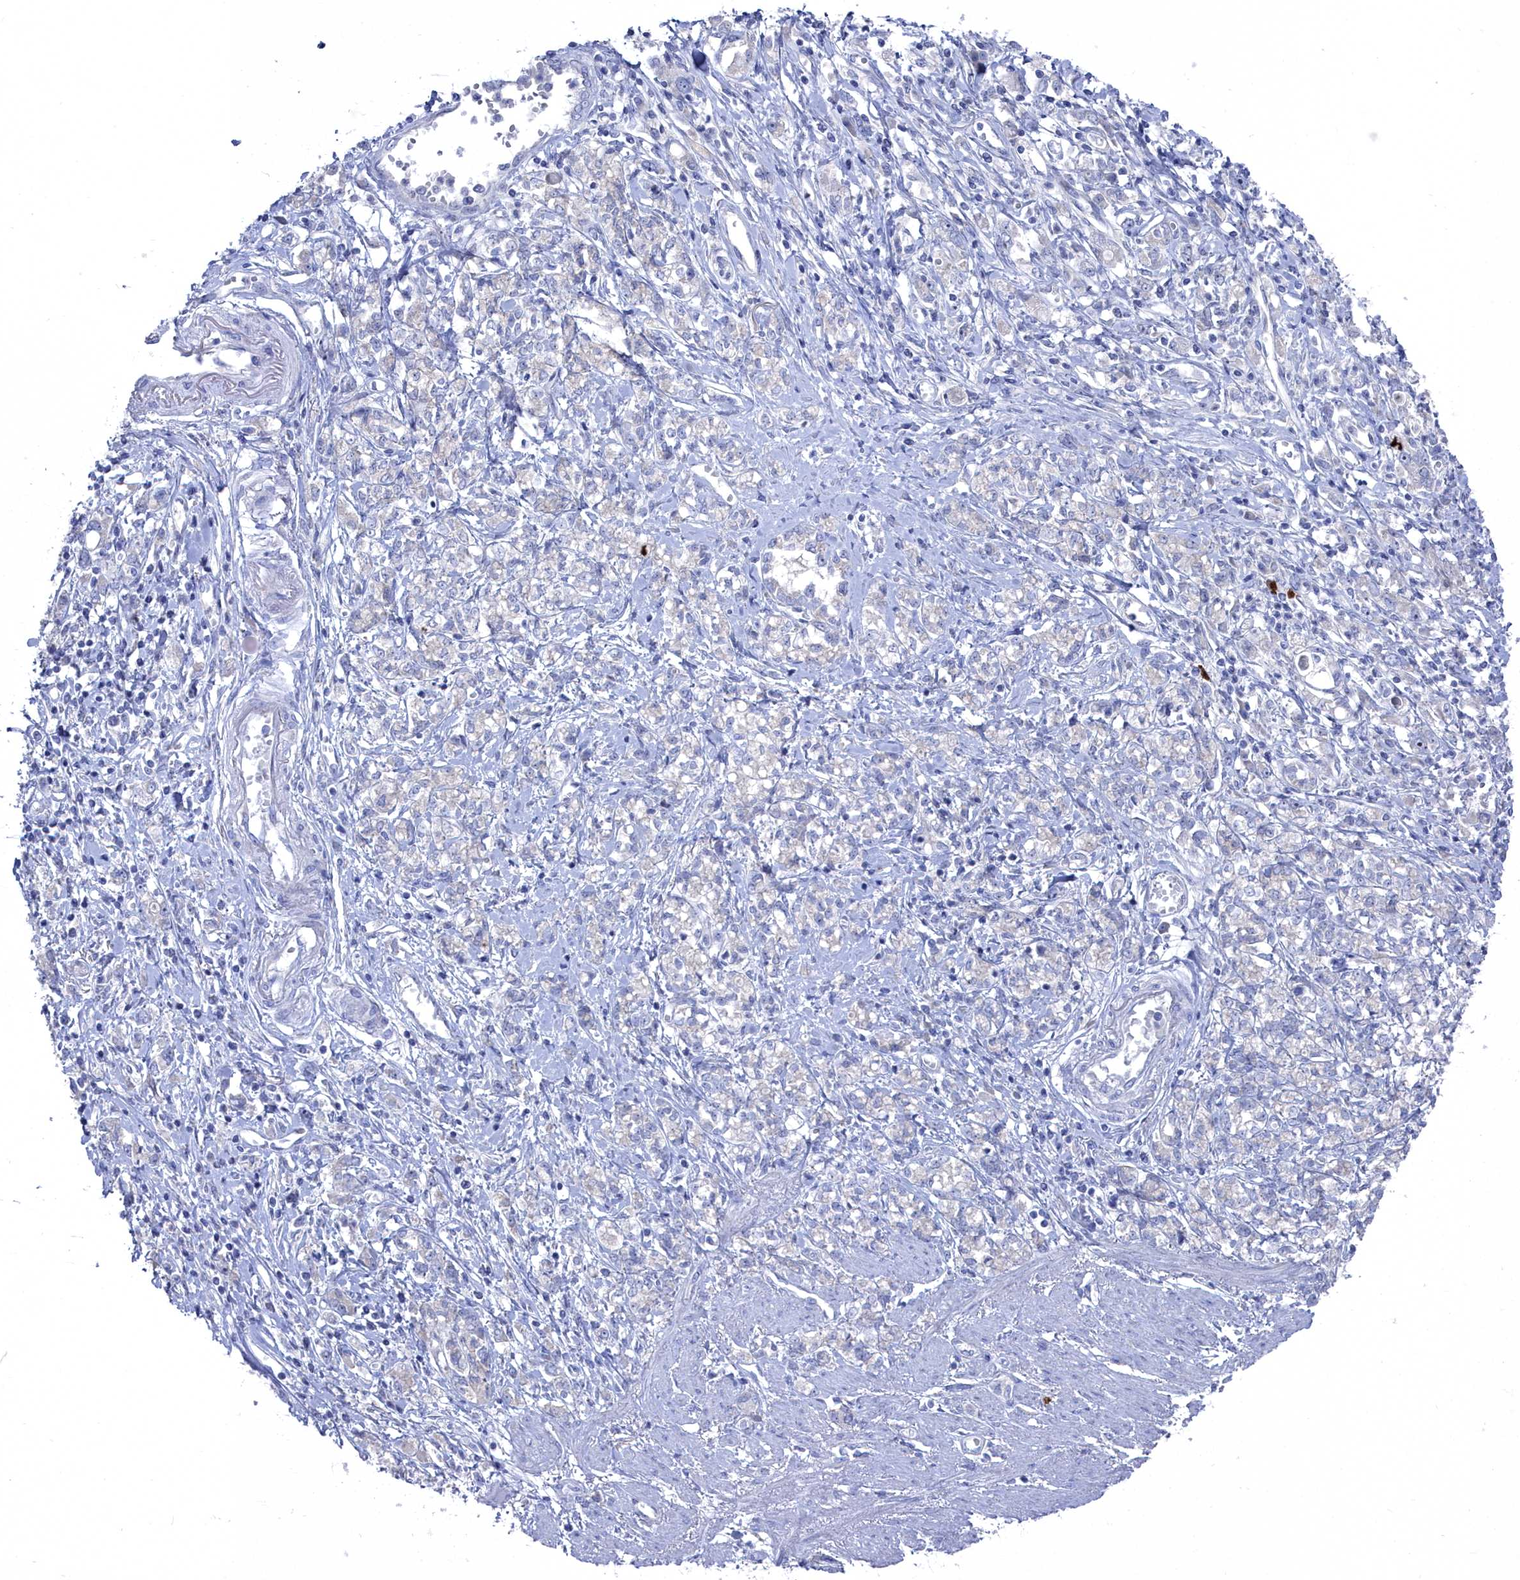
{"staining": {"intensity": "negative", "quantity": "none", "location": "none"}, "tissue": "stomach cancer", "cell_type": "Tumor cells", "image_type": "cancer", "snomed": [{"axis": "morphology", "description": "Adenocarcinoma, NOS"}, {"axis": "topography", "description": "Stomach"}], "caption": "There is no significant staining in tumor cells of stomach adenocarcinoma. The staining is performed using DAB brown chromogen with nuclei counter-stained in using hematoxylin.", "gene": "CCDC149", "patient": {"sex": "female", "age": 76}}